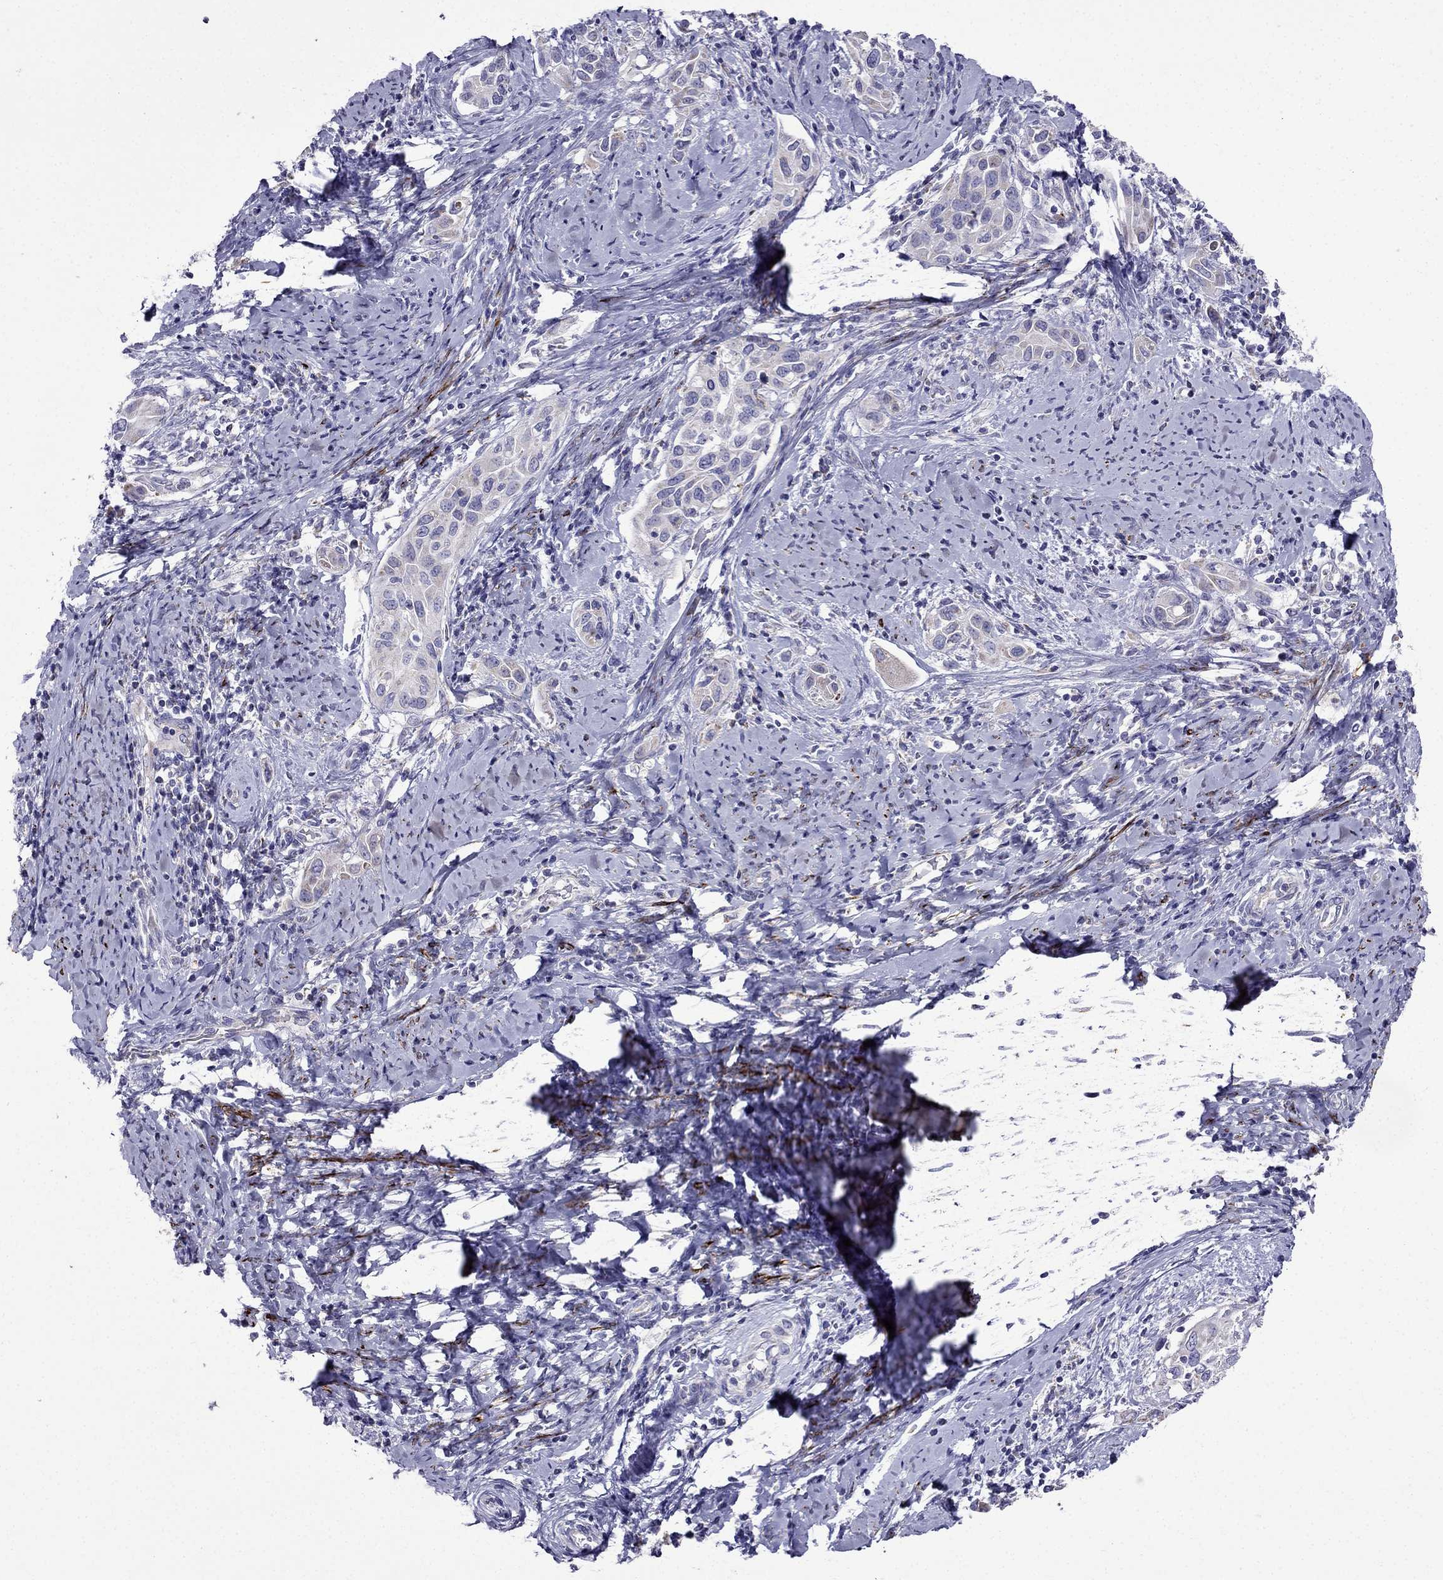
{"staining": {"intensity": "weak", "quantity": ">75%", "location": "cytoplasmic/membranous"}, "tissue": "cervical cancer", "cell_type": "Tumor cells", "image_type": "cancer", "snomed": [{"axis": "morphology", "description": "Squamous cell carcinoma, NOS"}, {"axis": "topography", "description": "Cervix"}], "caption": "A low amount of weak cytoplasmic/membranous positivity is appreciated in approximately >75% of tumor cells in cervical cancer tissue. (DAB = brown stain, brightfield microscopy at high magnification).", "gene": "DSC1", "patient": {"sex": "female", "age": 51}}